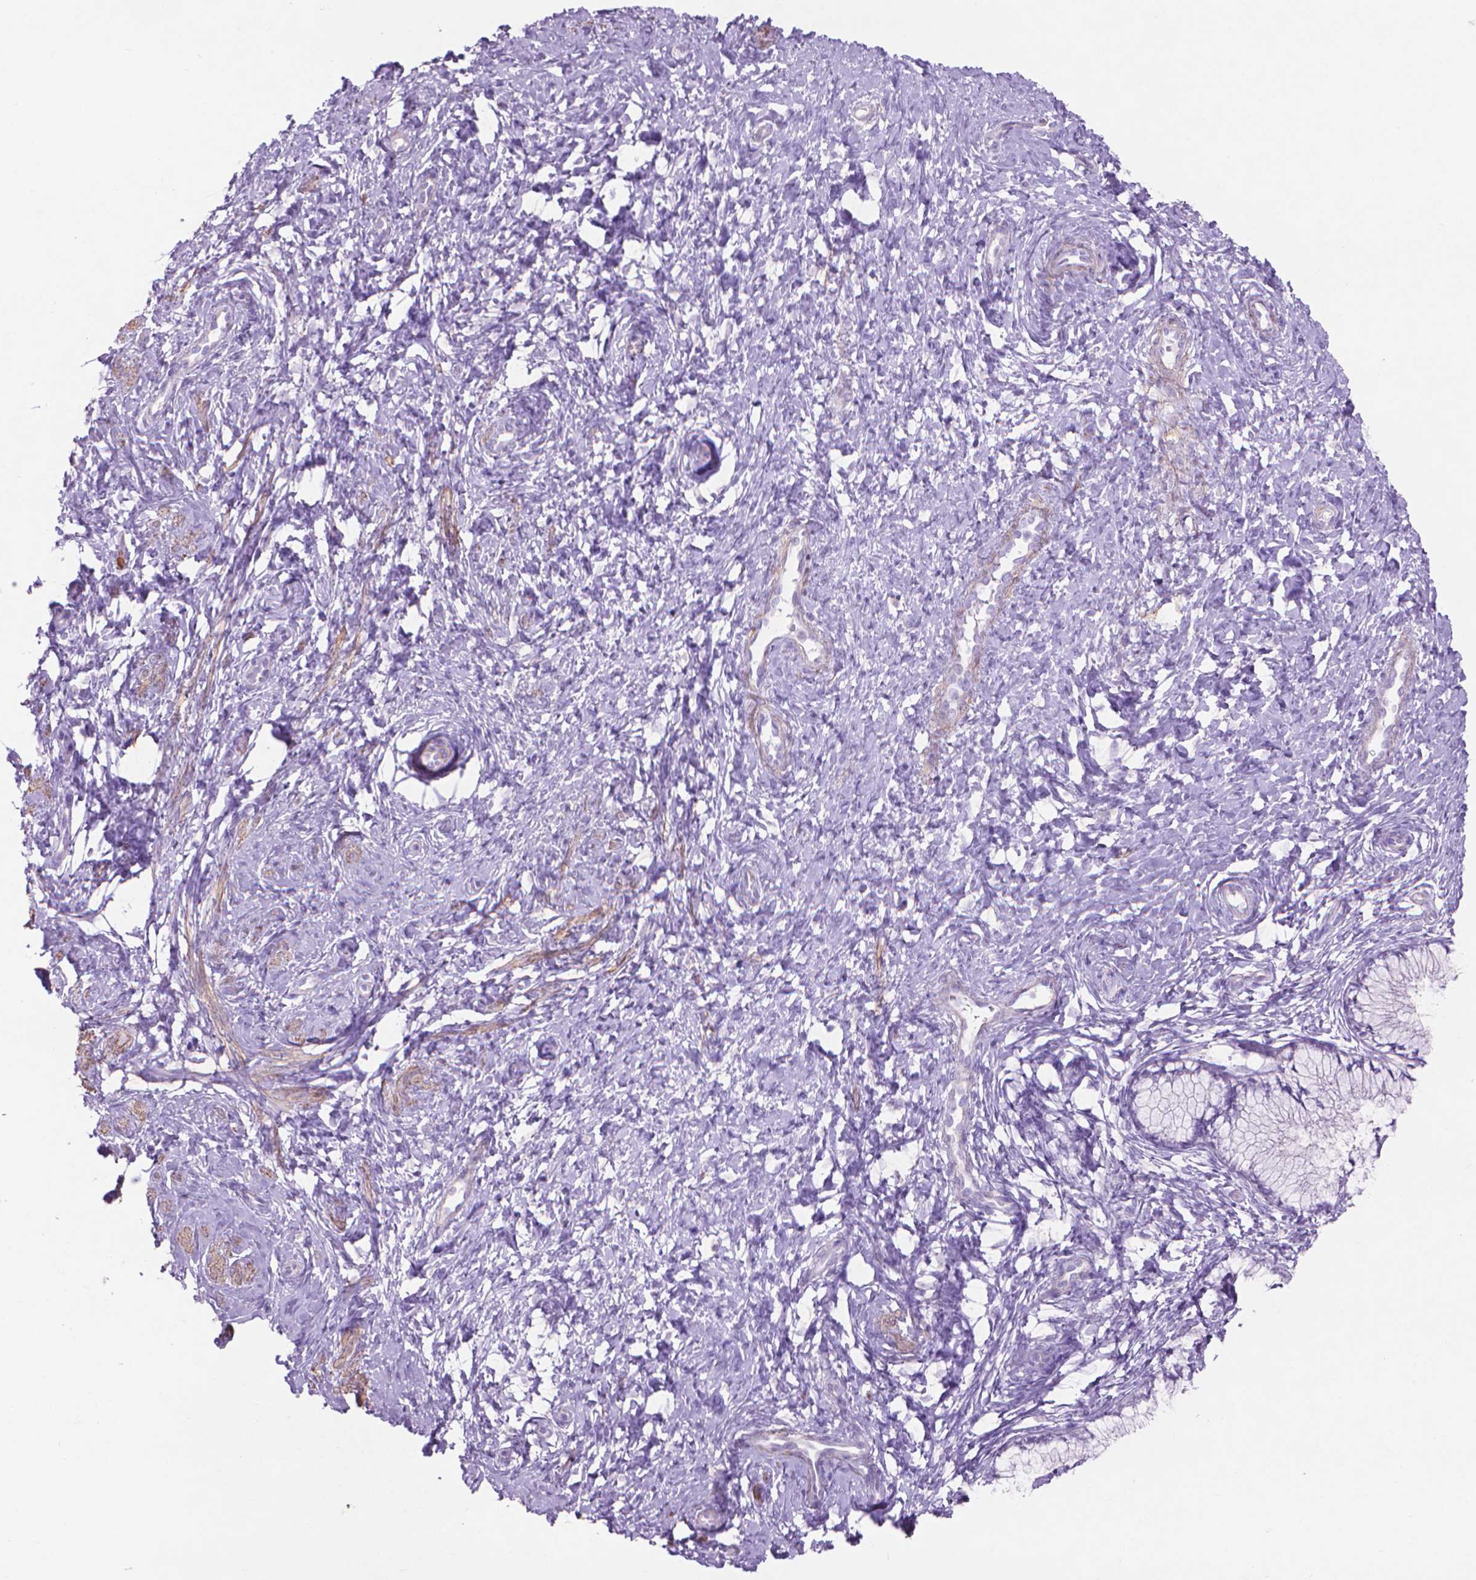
{"staining": {"intensity": "negative", "quantity": "none", "location": "none"}, "tissue": "cervix", "cell_type": "Glandular cells", "image_type": "normal", "snomed": [{"axis": "morphology", "description": "Normal tissue, NOS"}, {"axis": "topography", "description": "Cervix"}], "caption": "Protein analysis of normal cervix exhibits no significant staining in glandular cells.", "gene": "AQP10", "patient": {"sex": "female", "age": 37}}